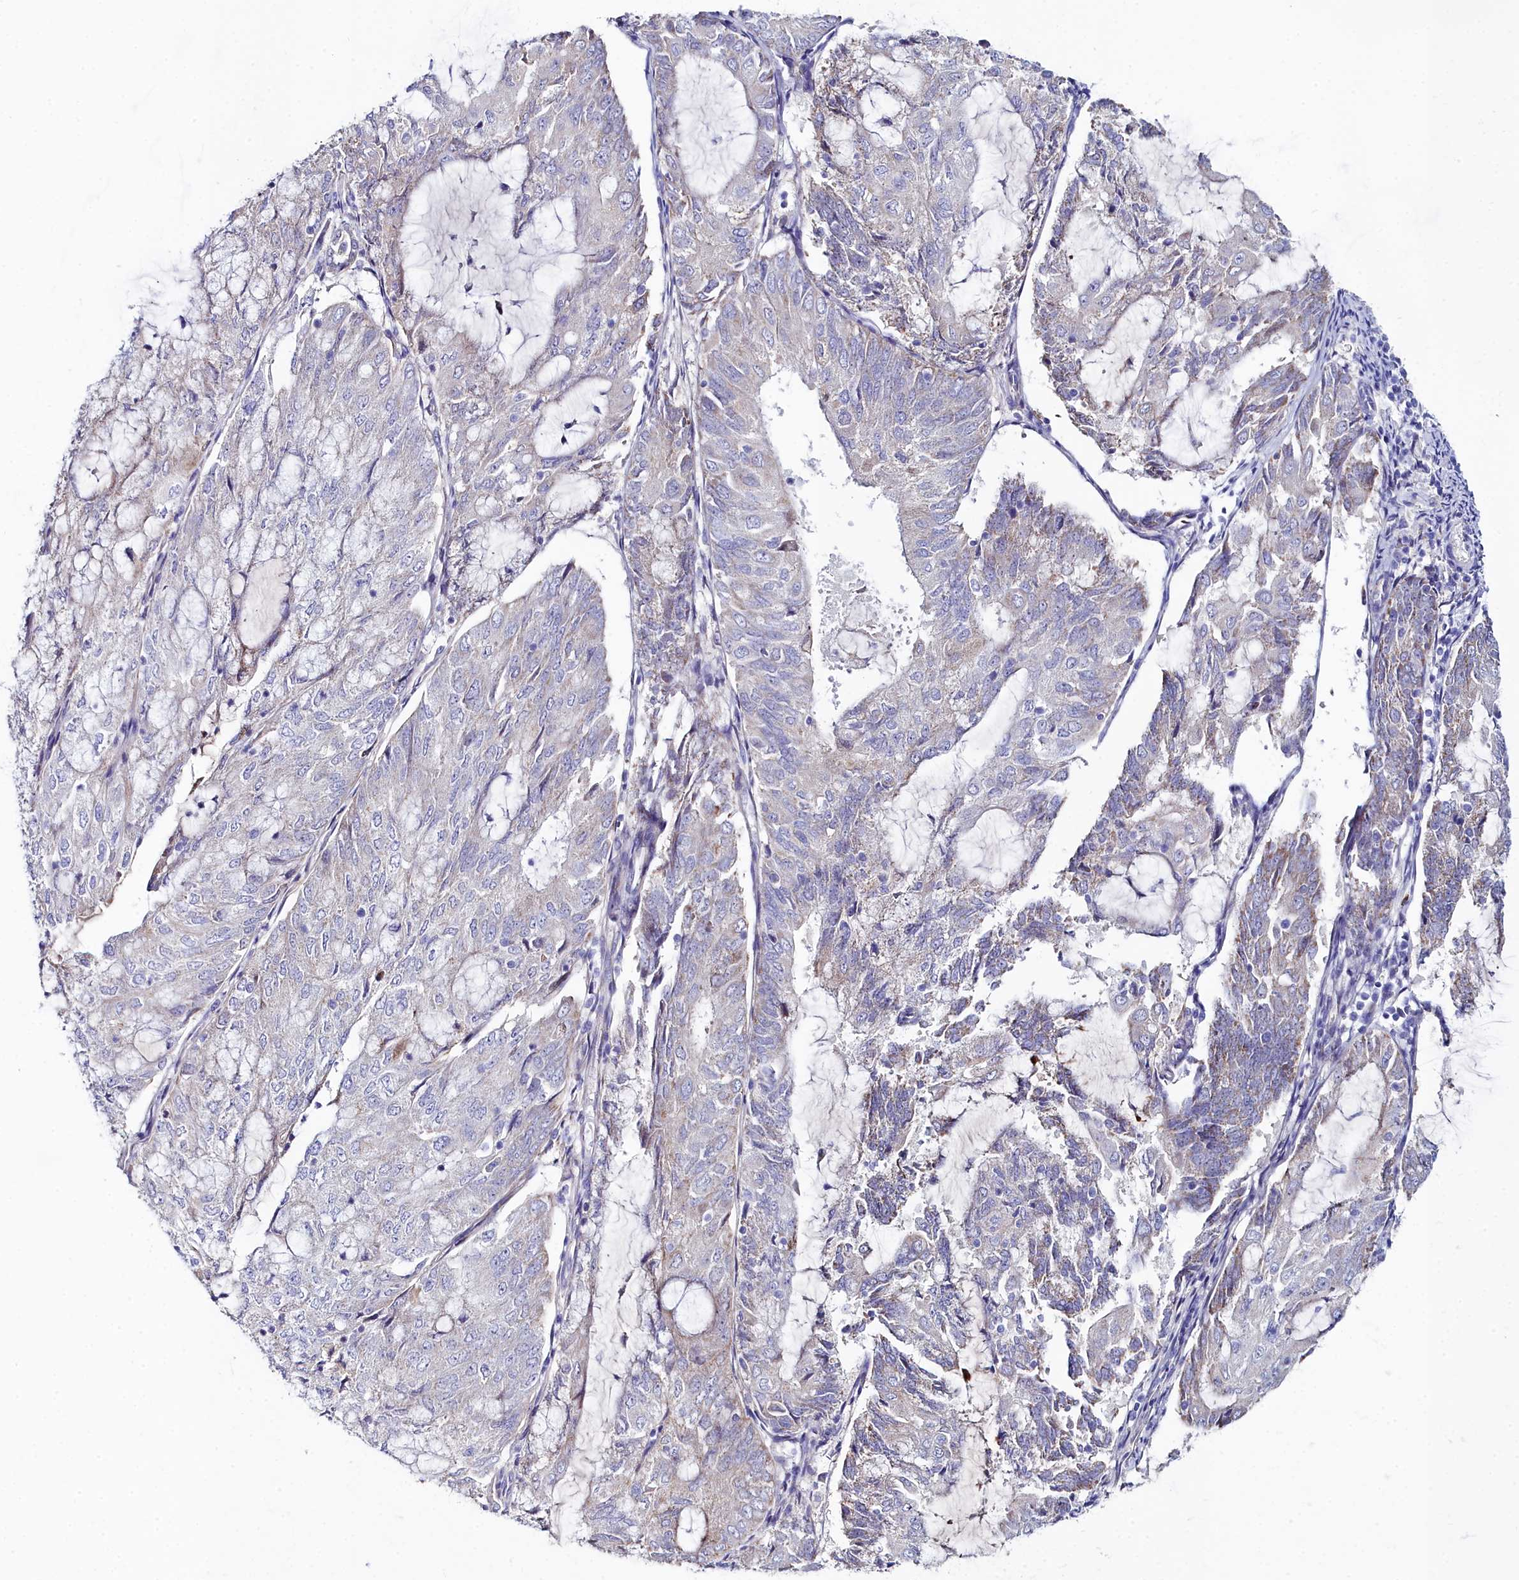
{"staining": {"intensity": "negative", "quantity": "none", "location": "none"}, "tissue": "endometrial cancer", "cell_type": "Tumor cells", "image_type": "cancer", "snomed": [{"axis": "morphology", "description": "Adenocarcinoma, NOS"}, {"axis": "topography", "description": "Endometrium"}], "caption": "Micrograph shows no protein positivity in tumor cells of adenocarcinoma (endometrial) tissue.", "gene": "SLC49A3", "patient": {"sex": "female", "age": 81}}